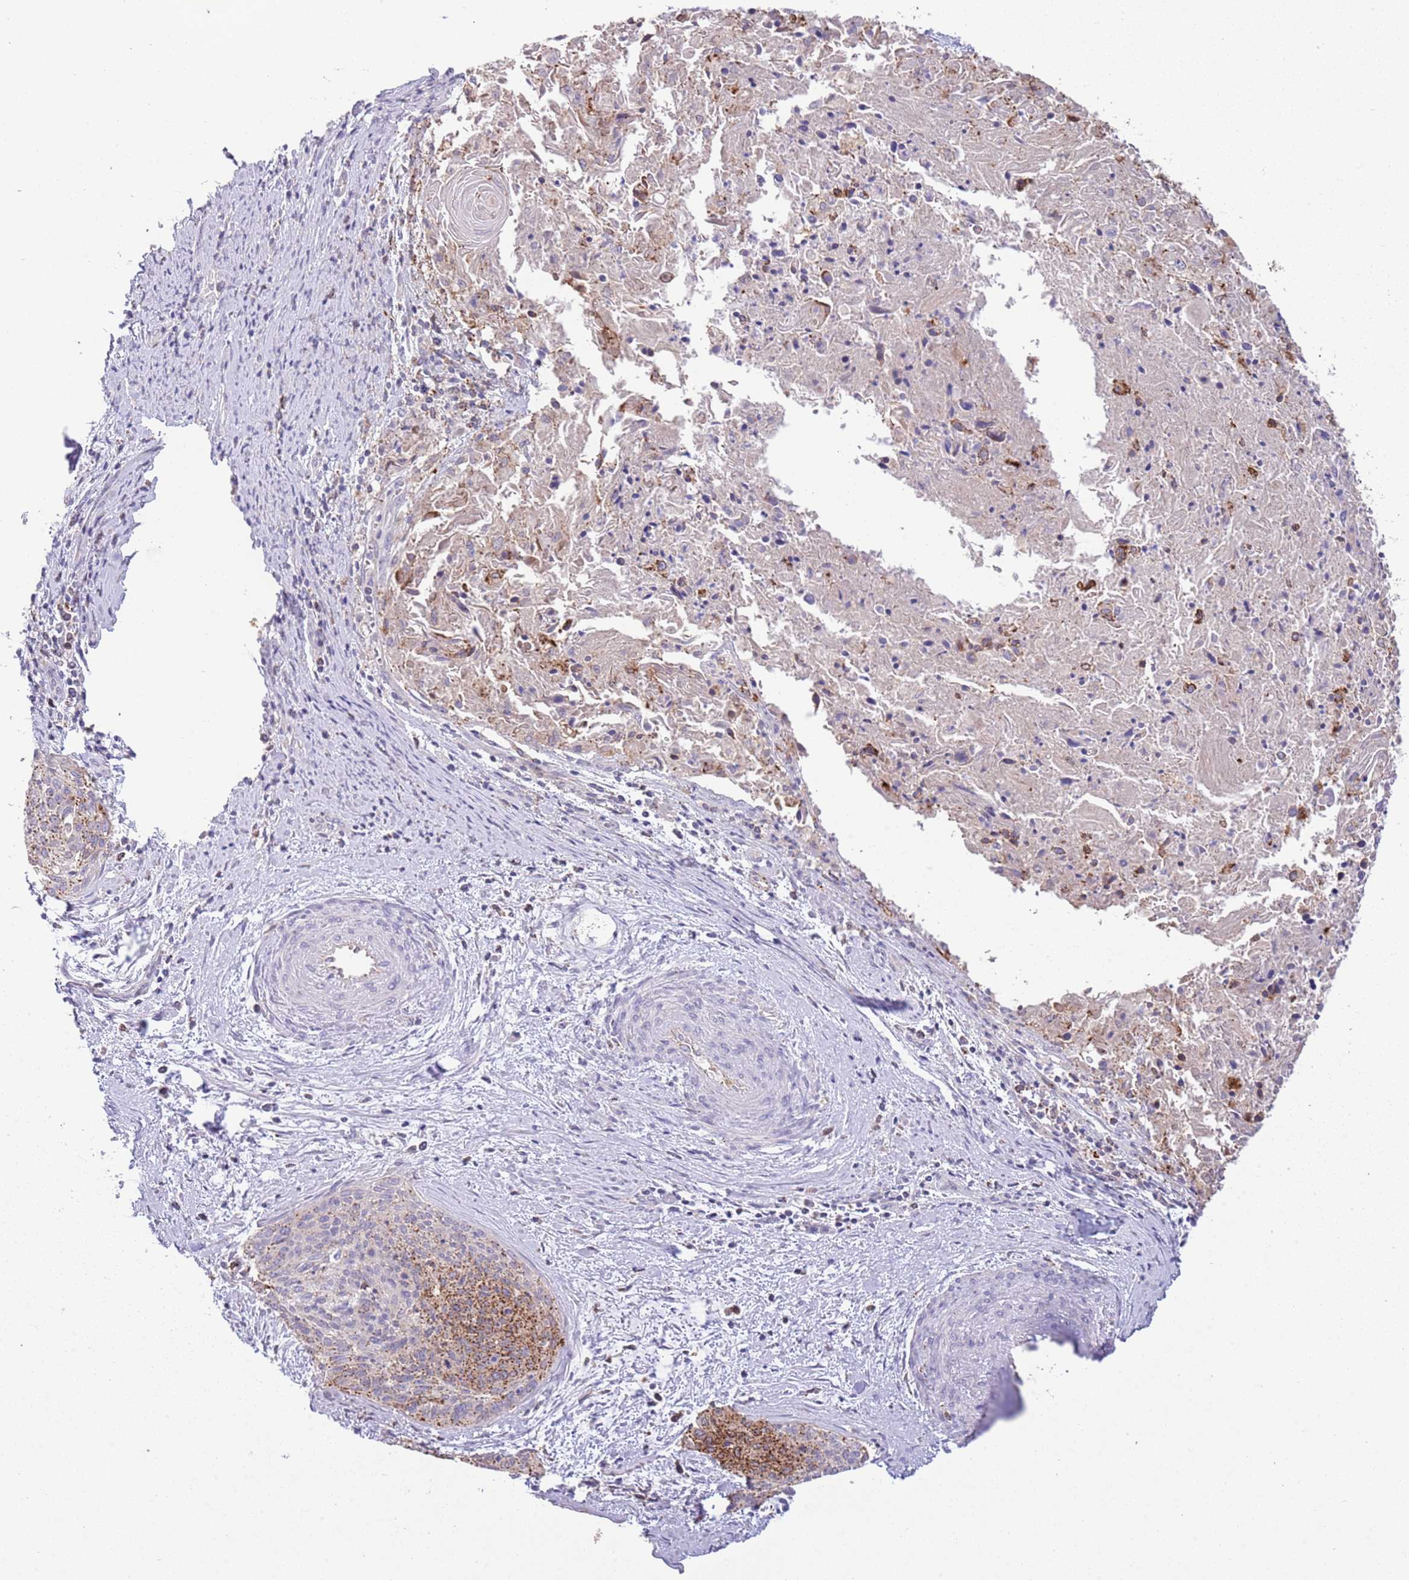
{"staining": {"intensity": "strong", "quantity": "25%-75%", "location": "cytoplasmic/membranous"}, "tissue": "cervical cancer", "cell_type": "Tumor cells", "image_type": "cancer", "snomed": [{"axis": "morphology", "description": "Squamous cell carcinoma, NOS"}, {"axis": "topography", "description": "Cervix"}], "caption": "High-magnification brightfield microscopy of squamous cell carcinoma (cervical) stained with DAB (brown) and counterstained with hematoxylin (blue). tumor cells exhibit strong cytoplasmic/membranous expression is present in about25%-75% of cells.", "gene": "ABHD17A", "patient": {"sex": "female", "age": 55}}